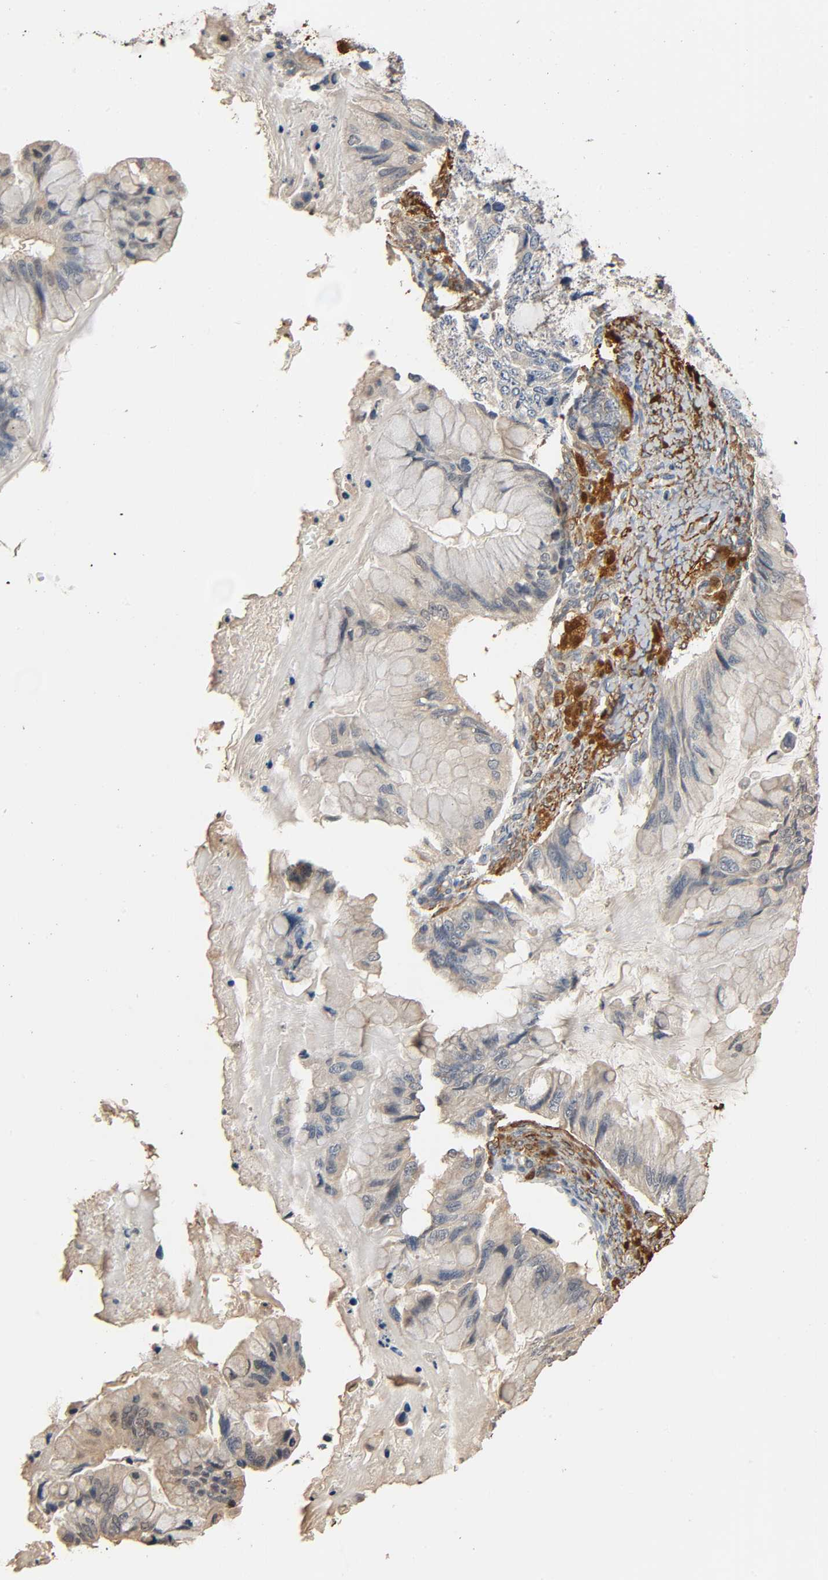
{"staining": {"intensity": "weak", "quantity": ">75%", "location": "cytoplasmic/membranous"}, "tissue": "ovarian cancer", "cell_type": "Tumor cells", "image_type": "cancer", "snomed": [{"axis": "morphology", "description": "Cystadenocarcinoma, mucinous, NOS"}, {"axis": "topography", "description": "Ovary"}], "caption": "About >75% of tumor cells in ovarian mucinous cystadenocarcinoma demonstrate weak cytoplasmic/membranous protein expression as visualized by brown immunohistochemical staining.", "gene": "GSTA3", "patient": {"sex": "female", "age": 36}}